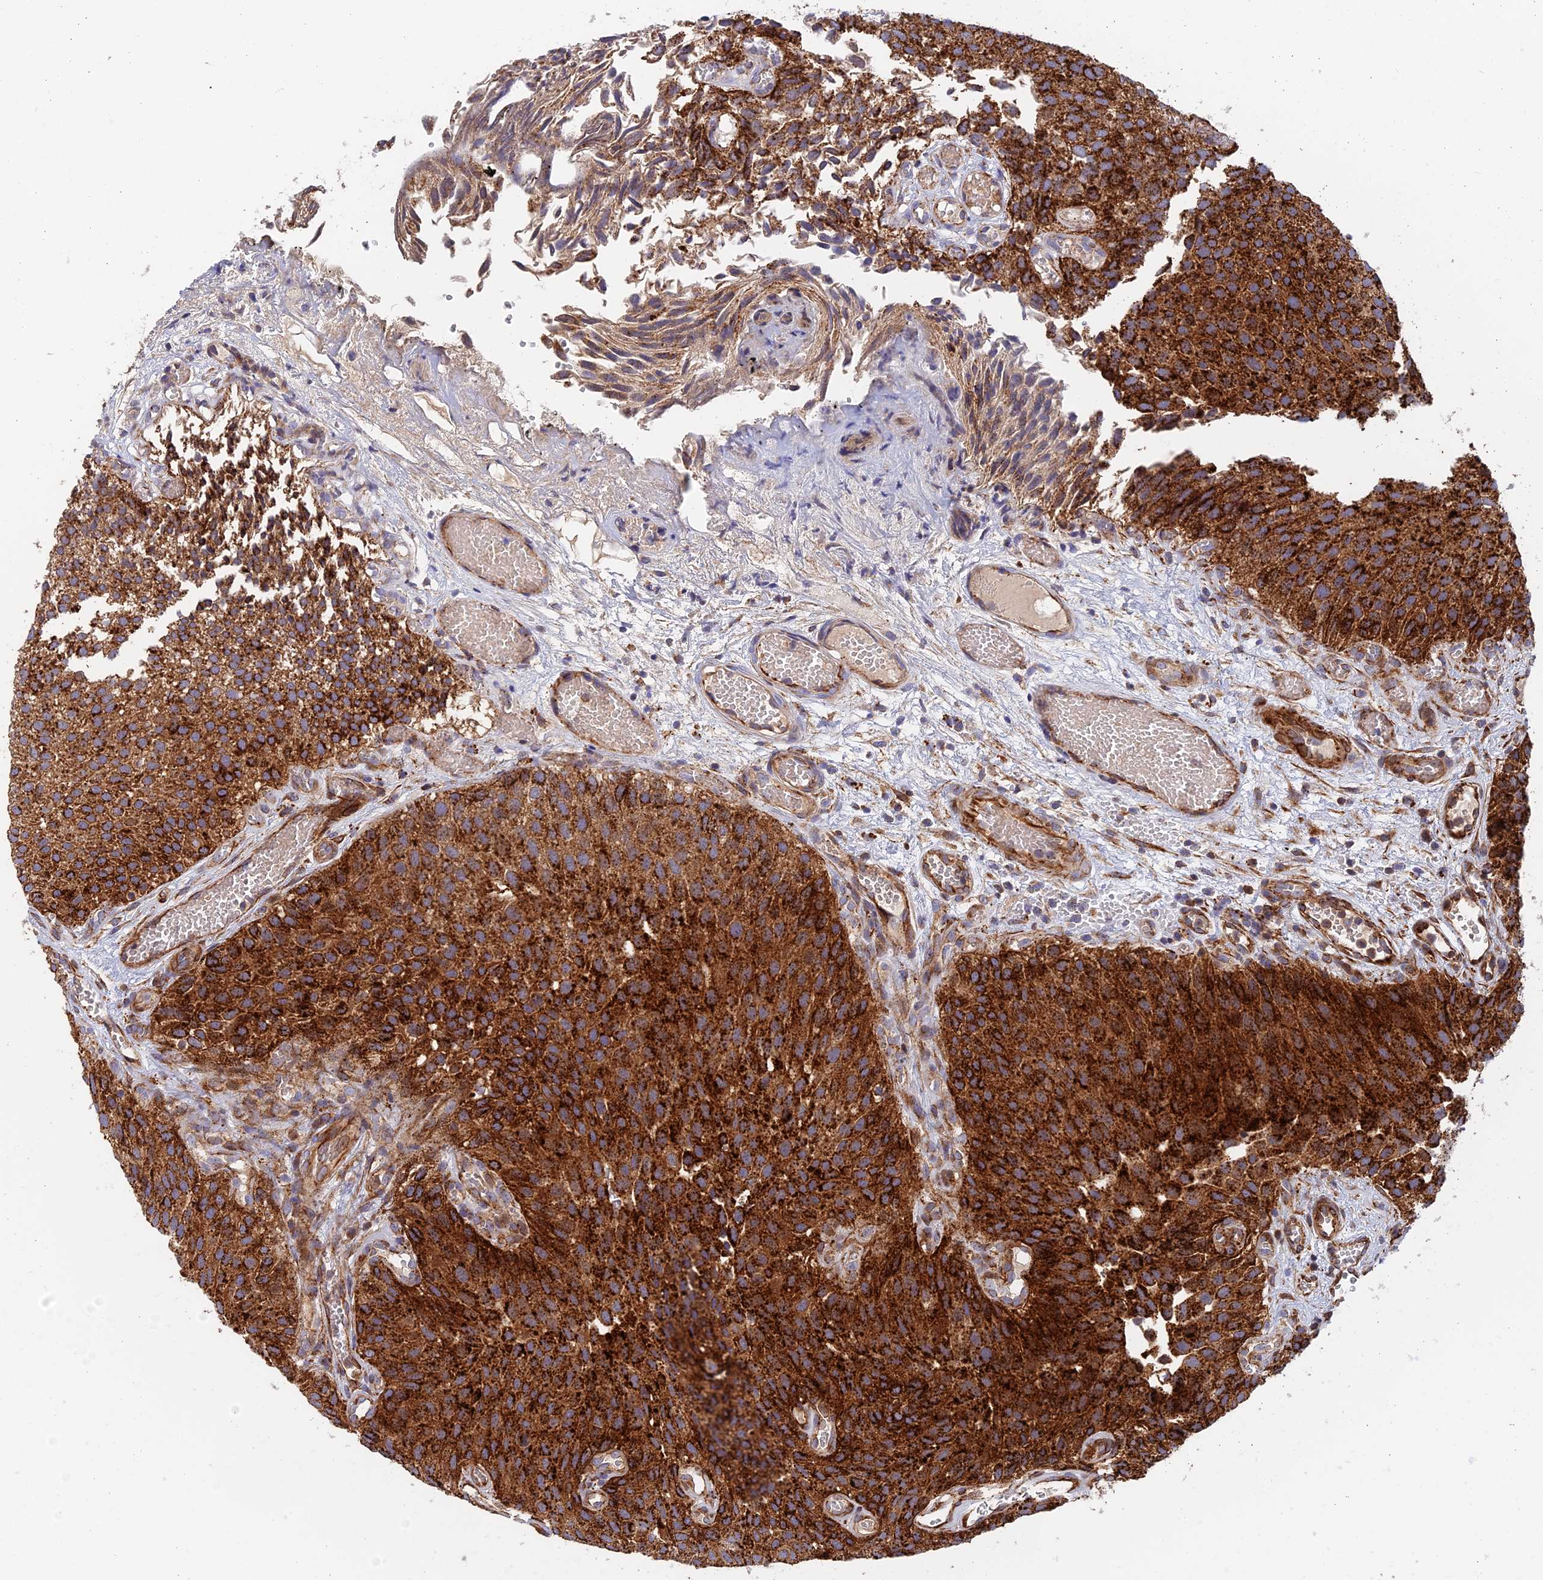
{"staining": {"intensity": "strong", "quantity": ">75%", "location": "cytoplasmic/membranous"}, "tissue": "urothelial cancer", "cell_type": "Tumor cells", "image_type": "cancer", "snomed": [{"axis": "morphology", "description": "Urothelial carcinoma, Low grade"}, {"axis": "topography", "description": "Urinary bladder"}], "caption": "Immunohistochemical staining of urothelial cancer displays strong cytoplasmic/membranous protein staining in about >75% of tumor cells. The protein is shown in brown color, while the nuclei are stained blue.", "gene": "PPP2R3C", "patient": {"sex": "male", "age": 89}}